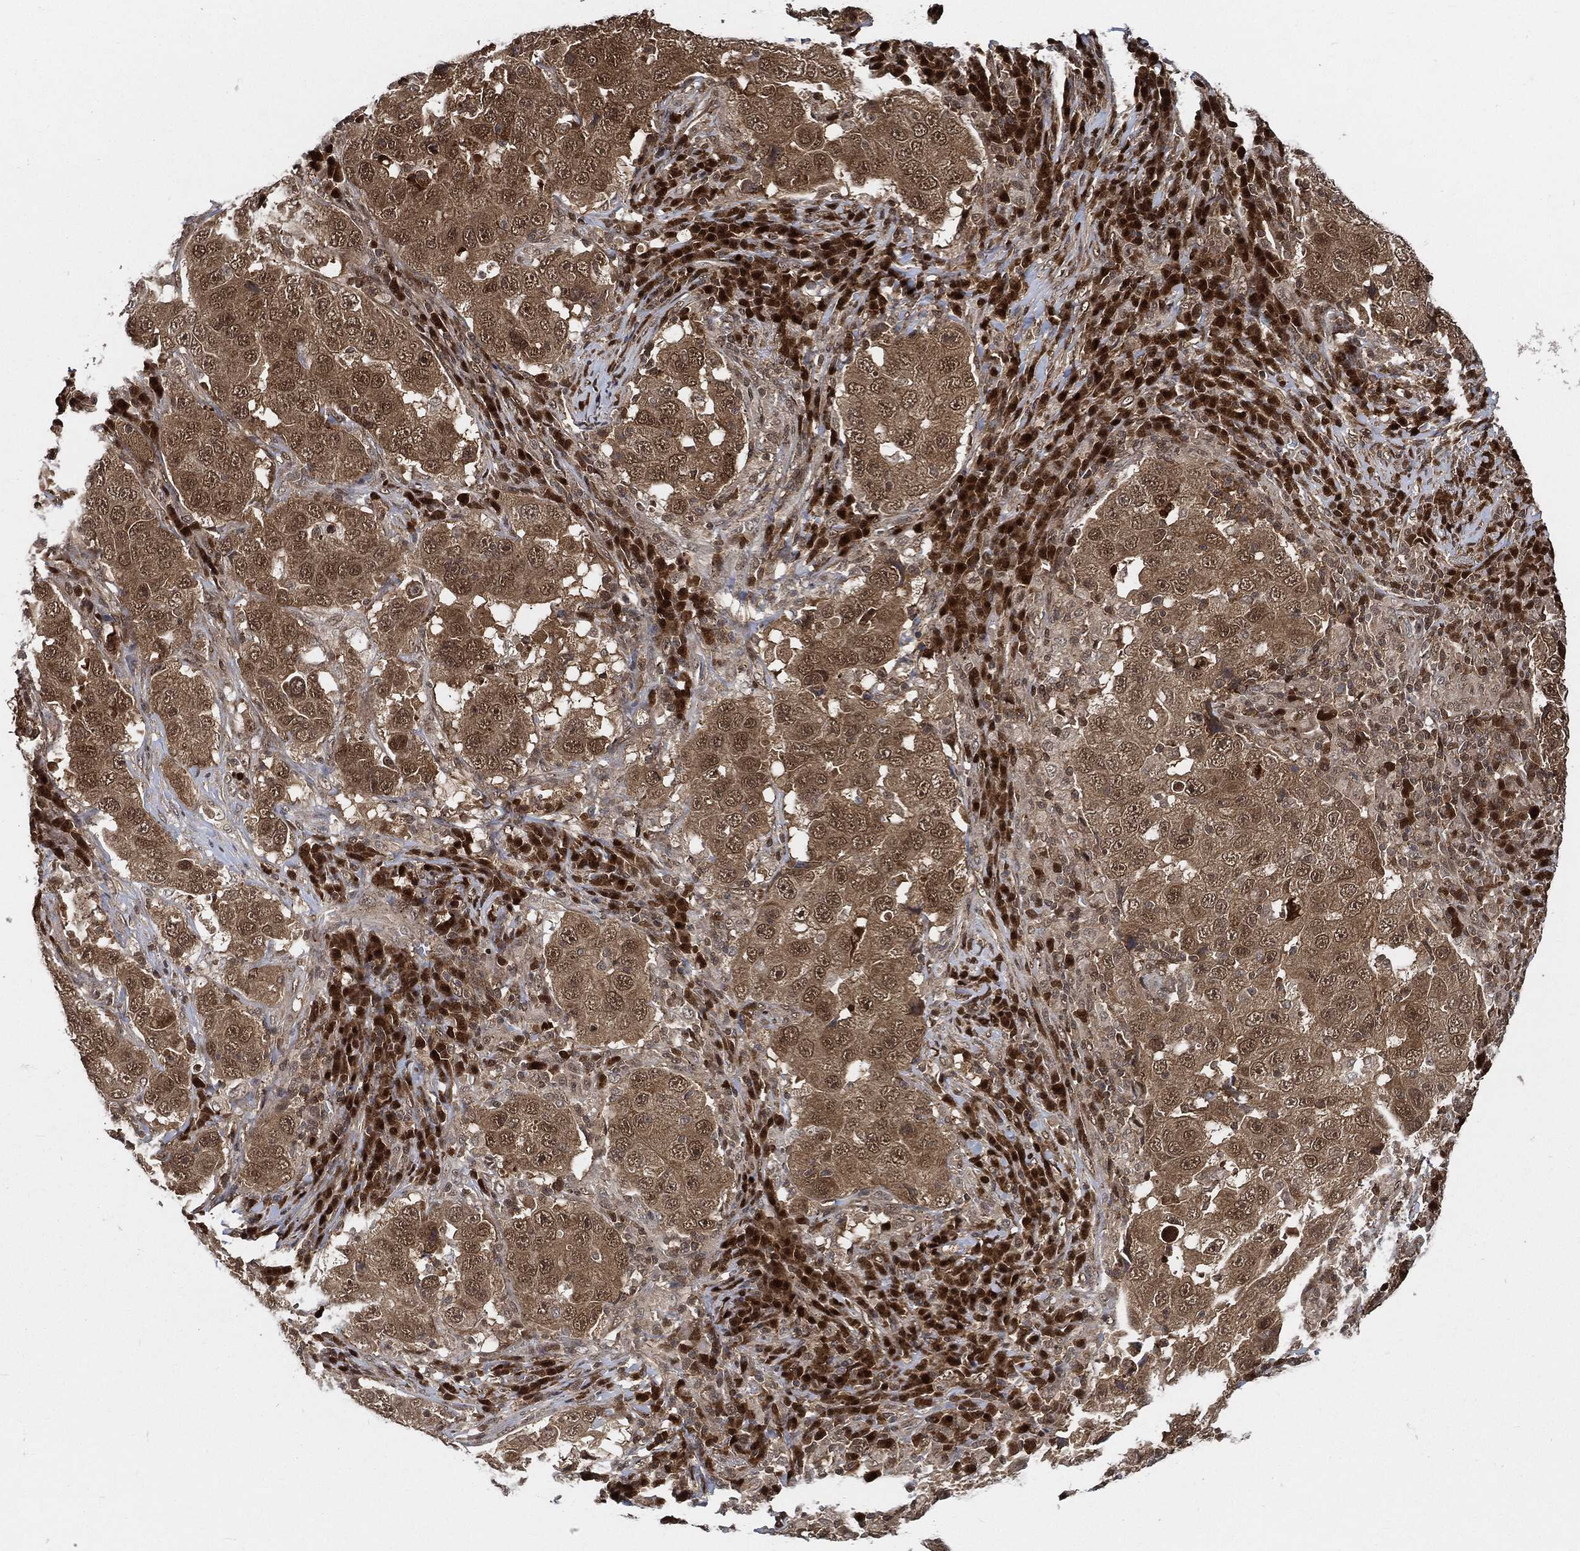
{"staining": {"intensity": "weak", "quantity": ">75%", "location": "cytoplasmic/membranous,nuclear"}, "tissue": "lung cancer", "cell_type": "Tumor cells", "image_type": "cancer", "snomed": [{"axis": "morphology", "description": "Adenocarcinoma, NOS"}, {"axis": "topography", "description": "Lung"}], "caption": "DAB immunohistochemical staining of adenocarcinoma (lung) displays weak cytoplasmic/membranous and nuclear protein staining in approximately >75% of tumor cells.", "gene": "CUTA", "patient": {"sex": "male", "age": 73}}